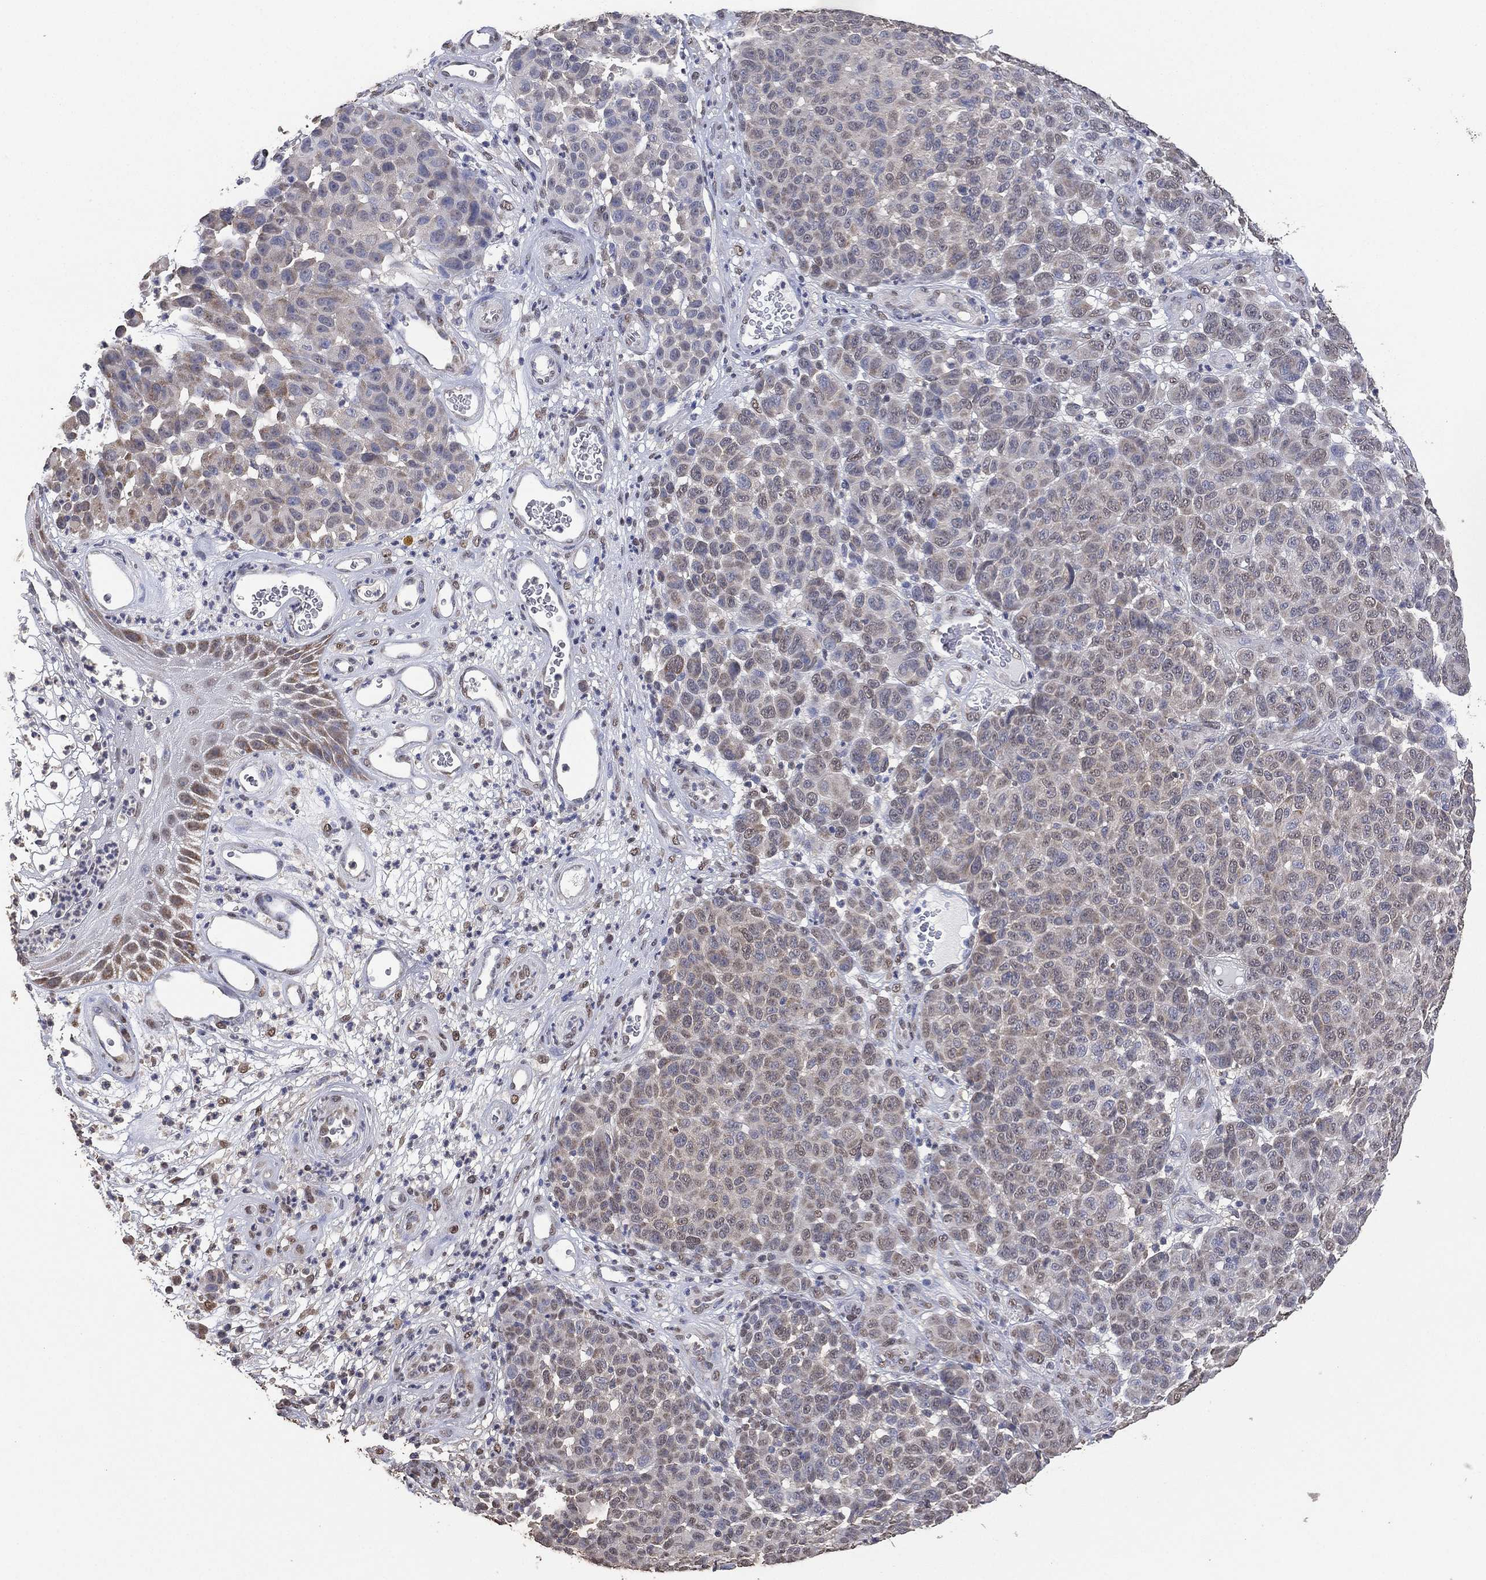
{"staining": {"intensity": "weak", "quantity": "<25%", "location": "cytoplasmic/membranous"}, "tissue": "melanoma", "cell_type": "Tumor cells", "image_type": "cancer", "snomed": [{"axis": "morphology", "description": "Malignant melanoma, NOS"}, {"axis": "topography", "description": "Skin"}], "caption": "Human melanoma stained for a protein using immunohistochemistry (IHC) reveals no staining in tumor cells.", "gene": "ALDH7A1", "patient": {"sex": "male", "age": 59}}